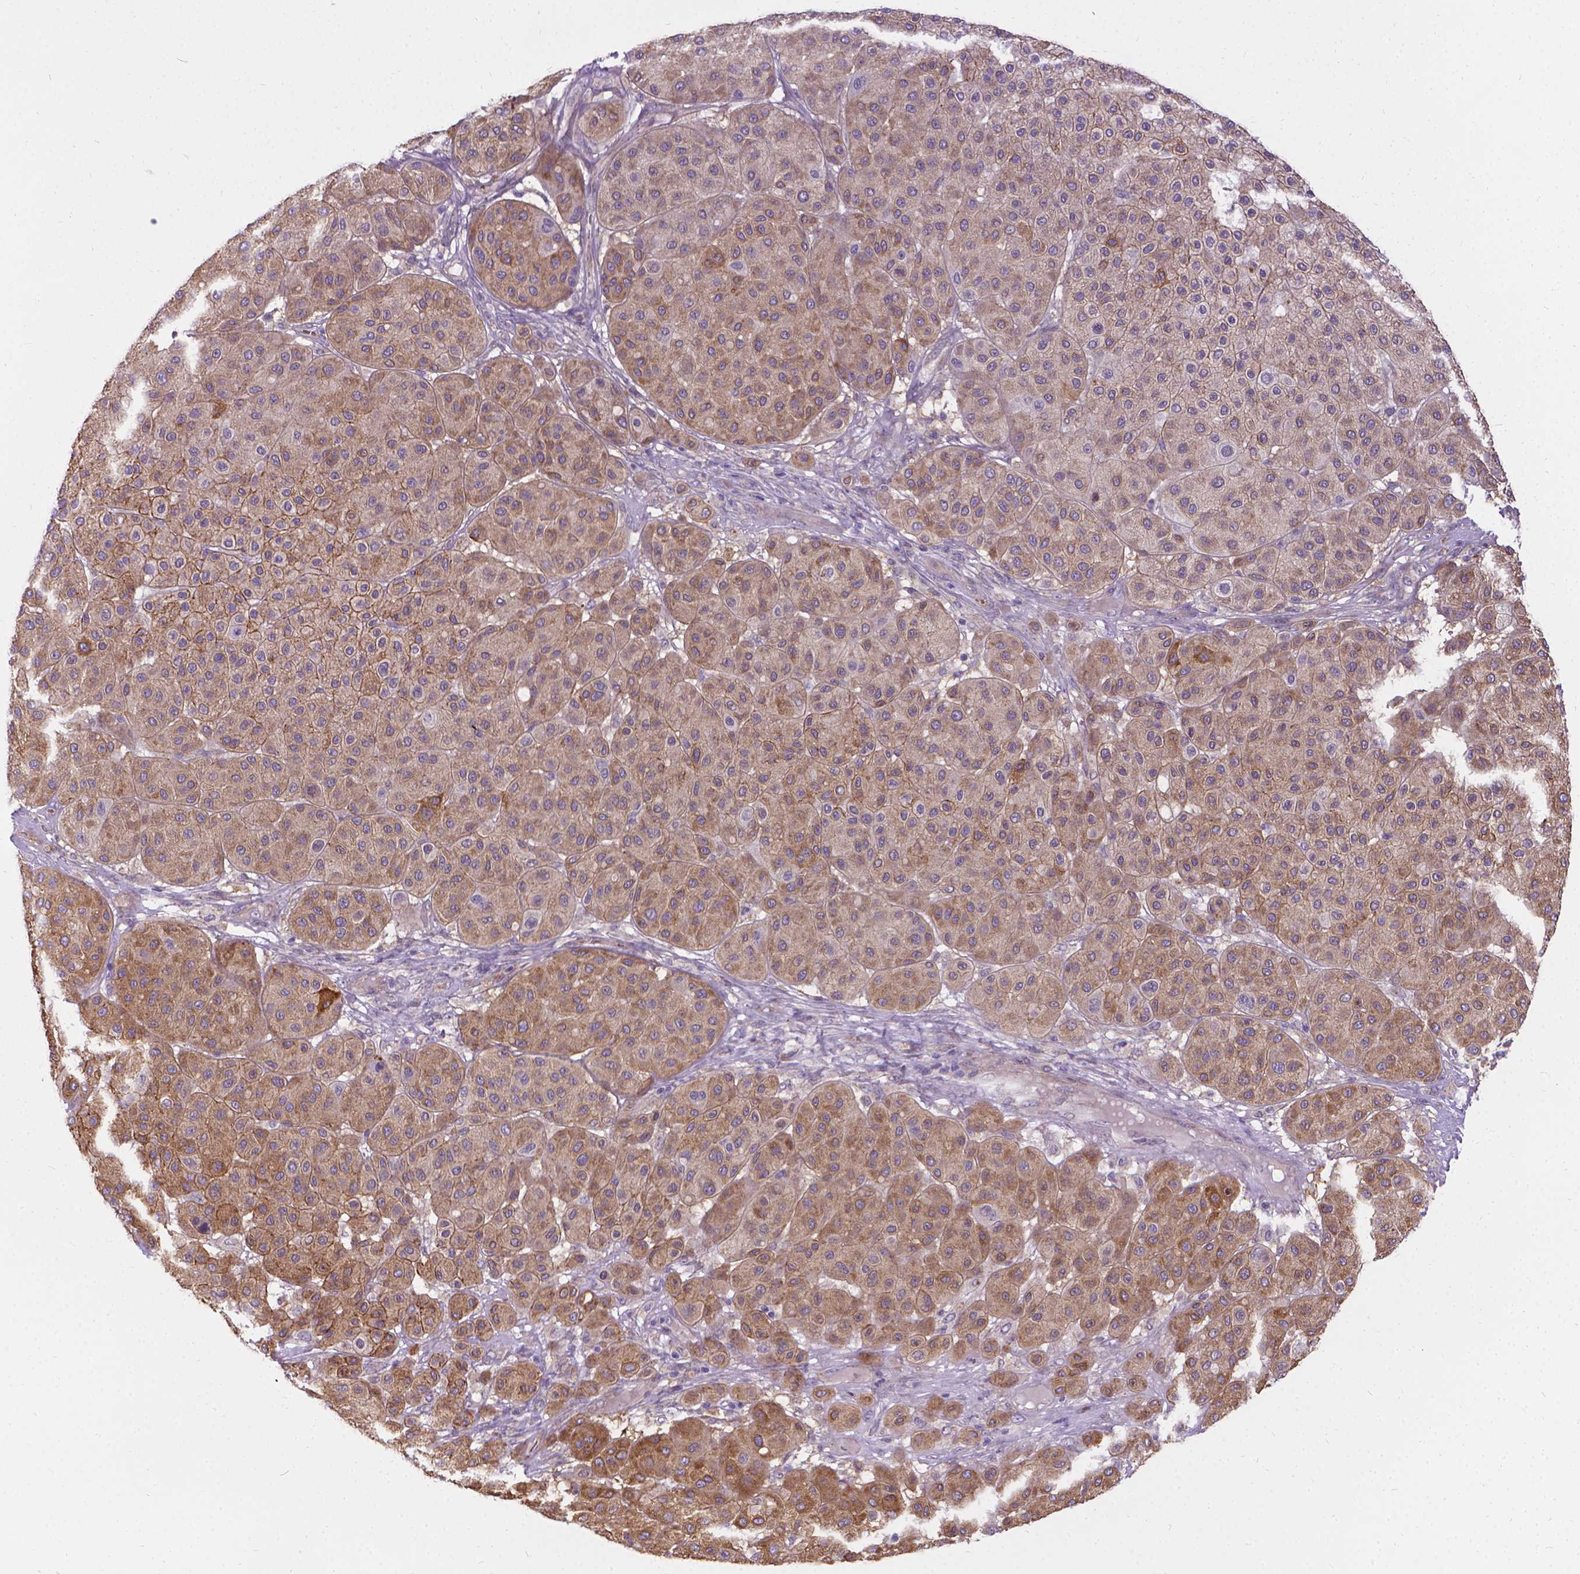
{"staining": {"intensity": "moderate", "quantity": ">75%", "location": "cytoplasmic/membranous"}, "tissue": "melanoma", "cell_type": "Tumor cells", "image_type": "cancer", "snomed": [{"axis": "morphology", "description": "Malignant melanoma, Metastatic site"}, {"axis": "topography", "description": "Smooth muscle"}], "caption": "Moderate cytoplasmic/membranous staining for a protein is identified in about >75% of tumor cells of malignant melanoma (metastatic site) using immunohistochemistry.", "gene": "CFAP299", "patient": {"sex": "male", "age": 41}}